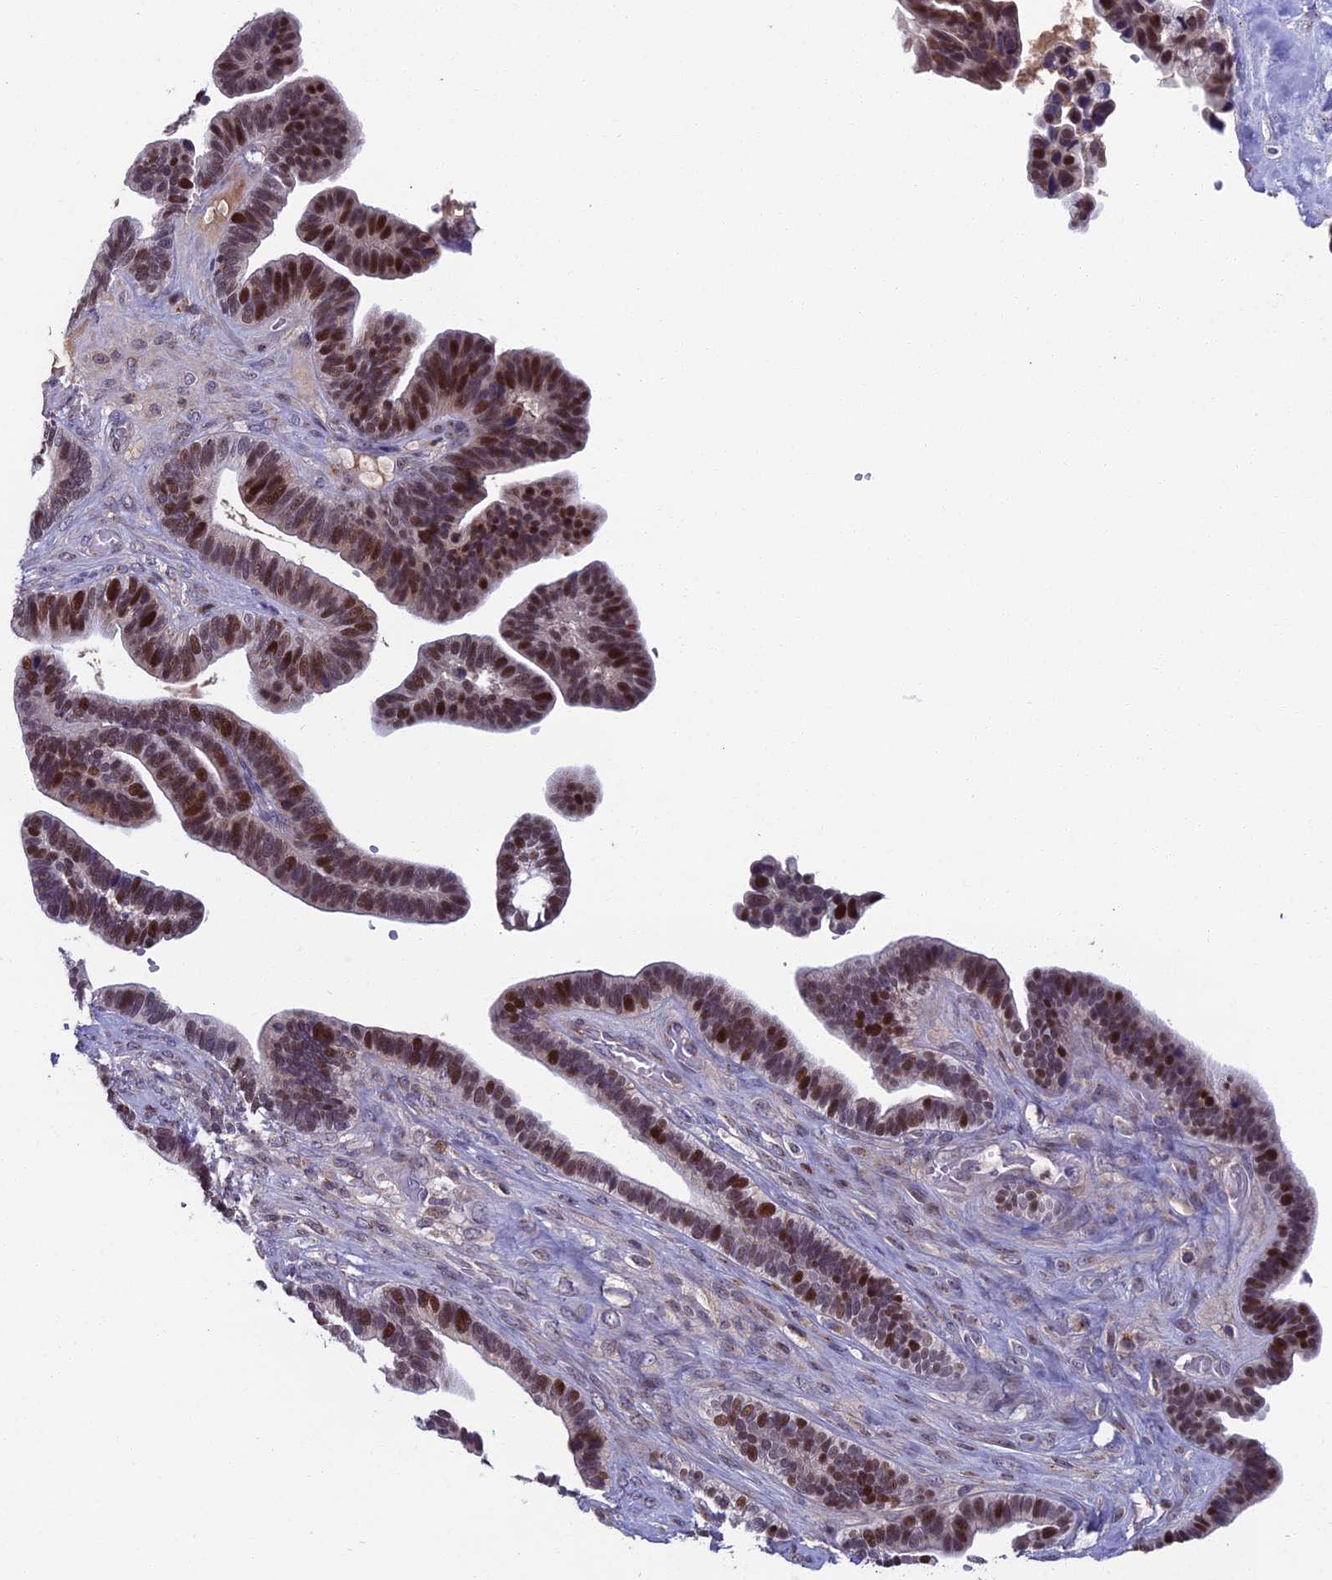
{"staining": {"intensity": "moderate", "quantity": ">75%", "location": "nuclear"}, "tissue": "ovarian cancer", "cell_type": "Tumor cells", "image_type": "cancer", "snomed": [{"axis": "morphology", "description": "Cystadenocarcinoma, serous, NOS"}, {"axis": "topography", "description": "Ovary"}], "caption": "Approximately >75% of tumor cells in human ovarian cancer (serous cystadenocarcinoma) display moderate nuclear protein expression as visualized by brown immunohistochemical staining.", "gene": "LIG1", "patient": {"sex": "female", "age": 56}}